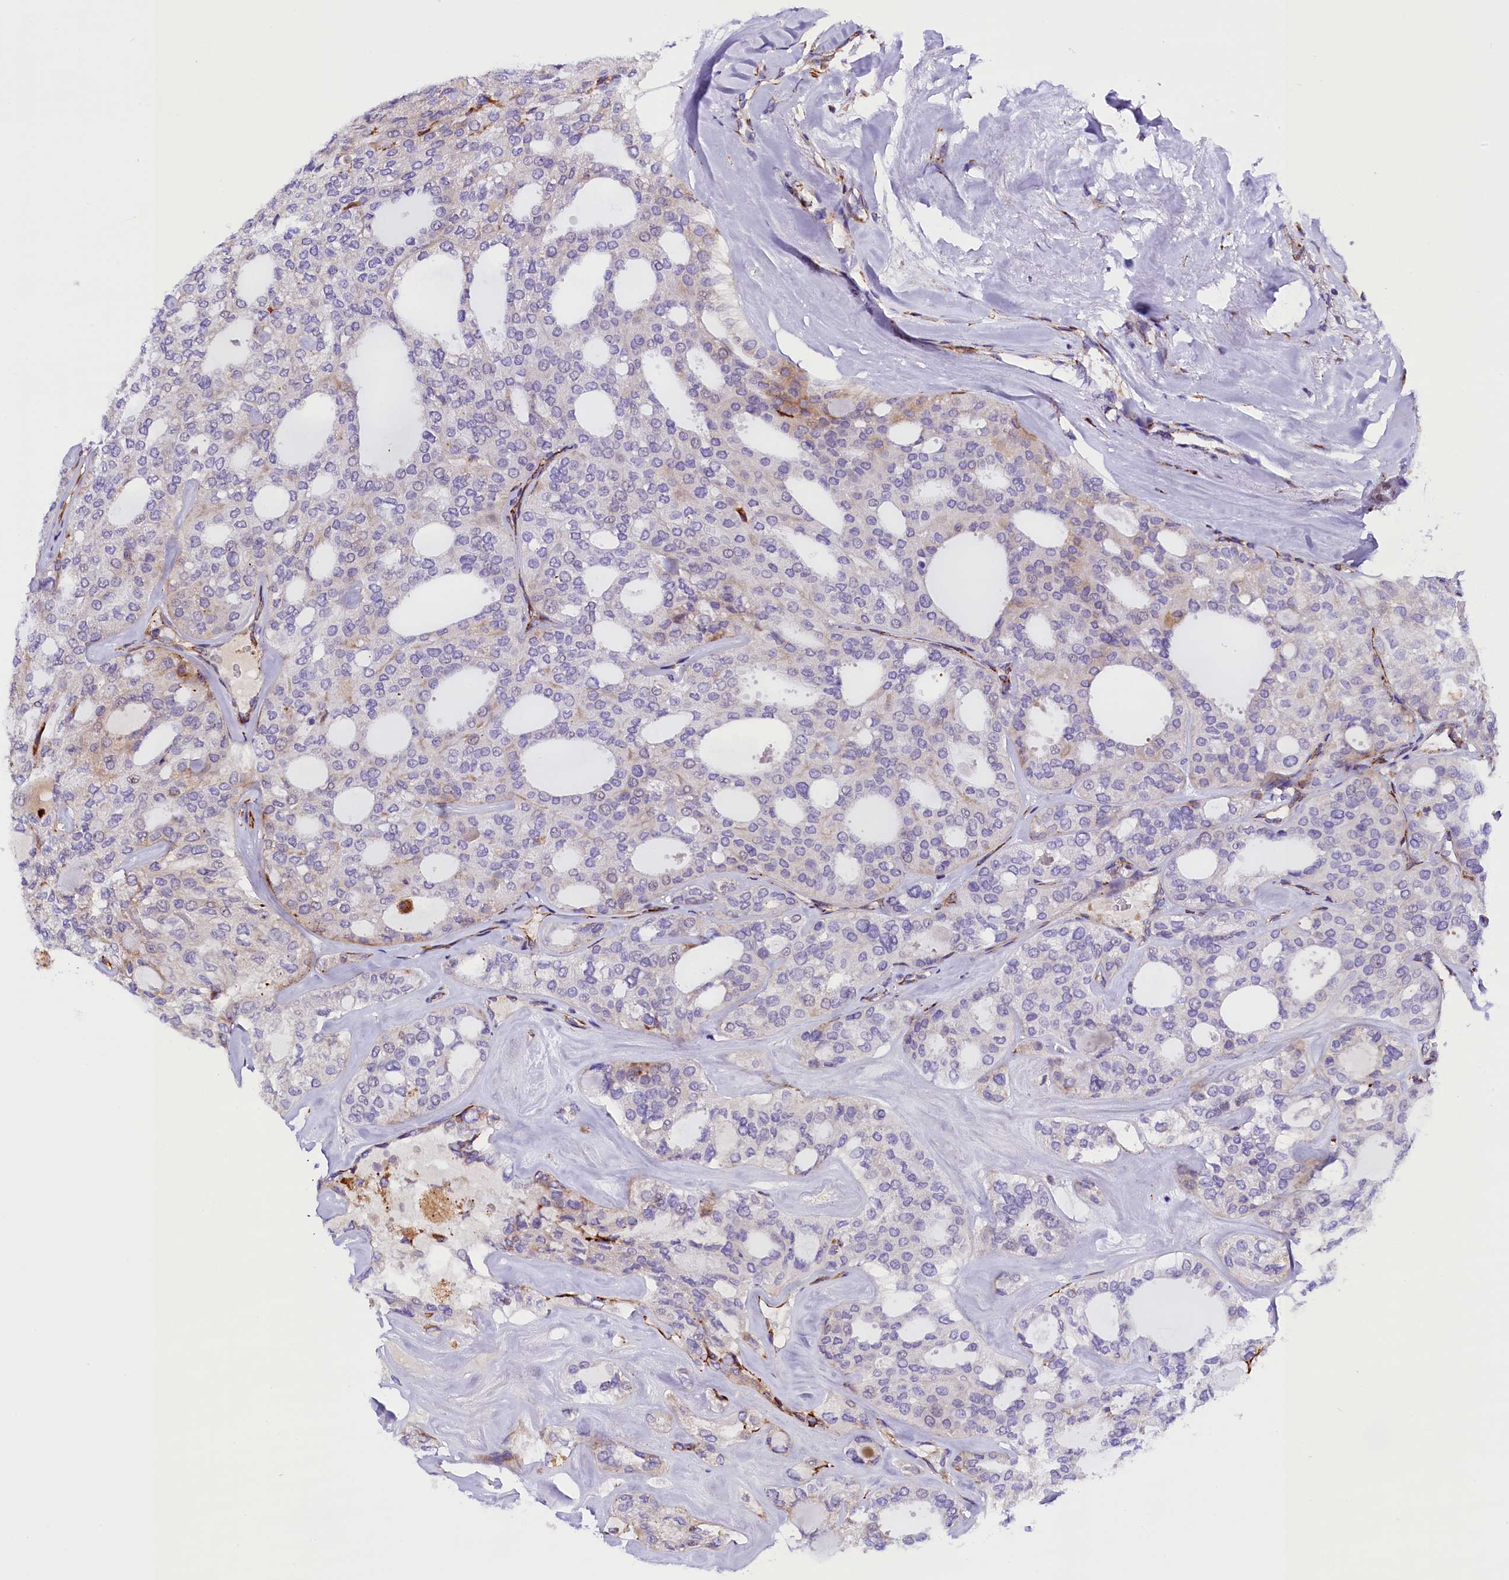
{"staining": {"intensity": "negative", "quantity": "none", "location": "none"}, "tissue": "thyroid cancer", "cell_type": "Tumor cells", "image_type": "cancer", "snomed": [{"axis": "morphology", "description": "Follicular adenoma carcinoma, NOS"}, {"axis": "topography", "description": "Thyroid gland"}], "caption": "The immunohistochemistry micrograph has no significant staining in tumor cells of thyroid cancer tissue.", "gene": "CMTR2", "patient": {"sex": "male", "age": 75}}